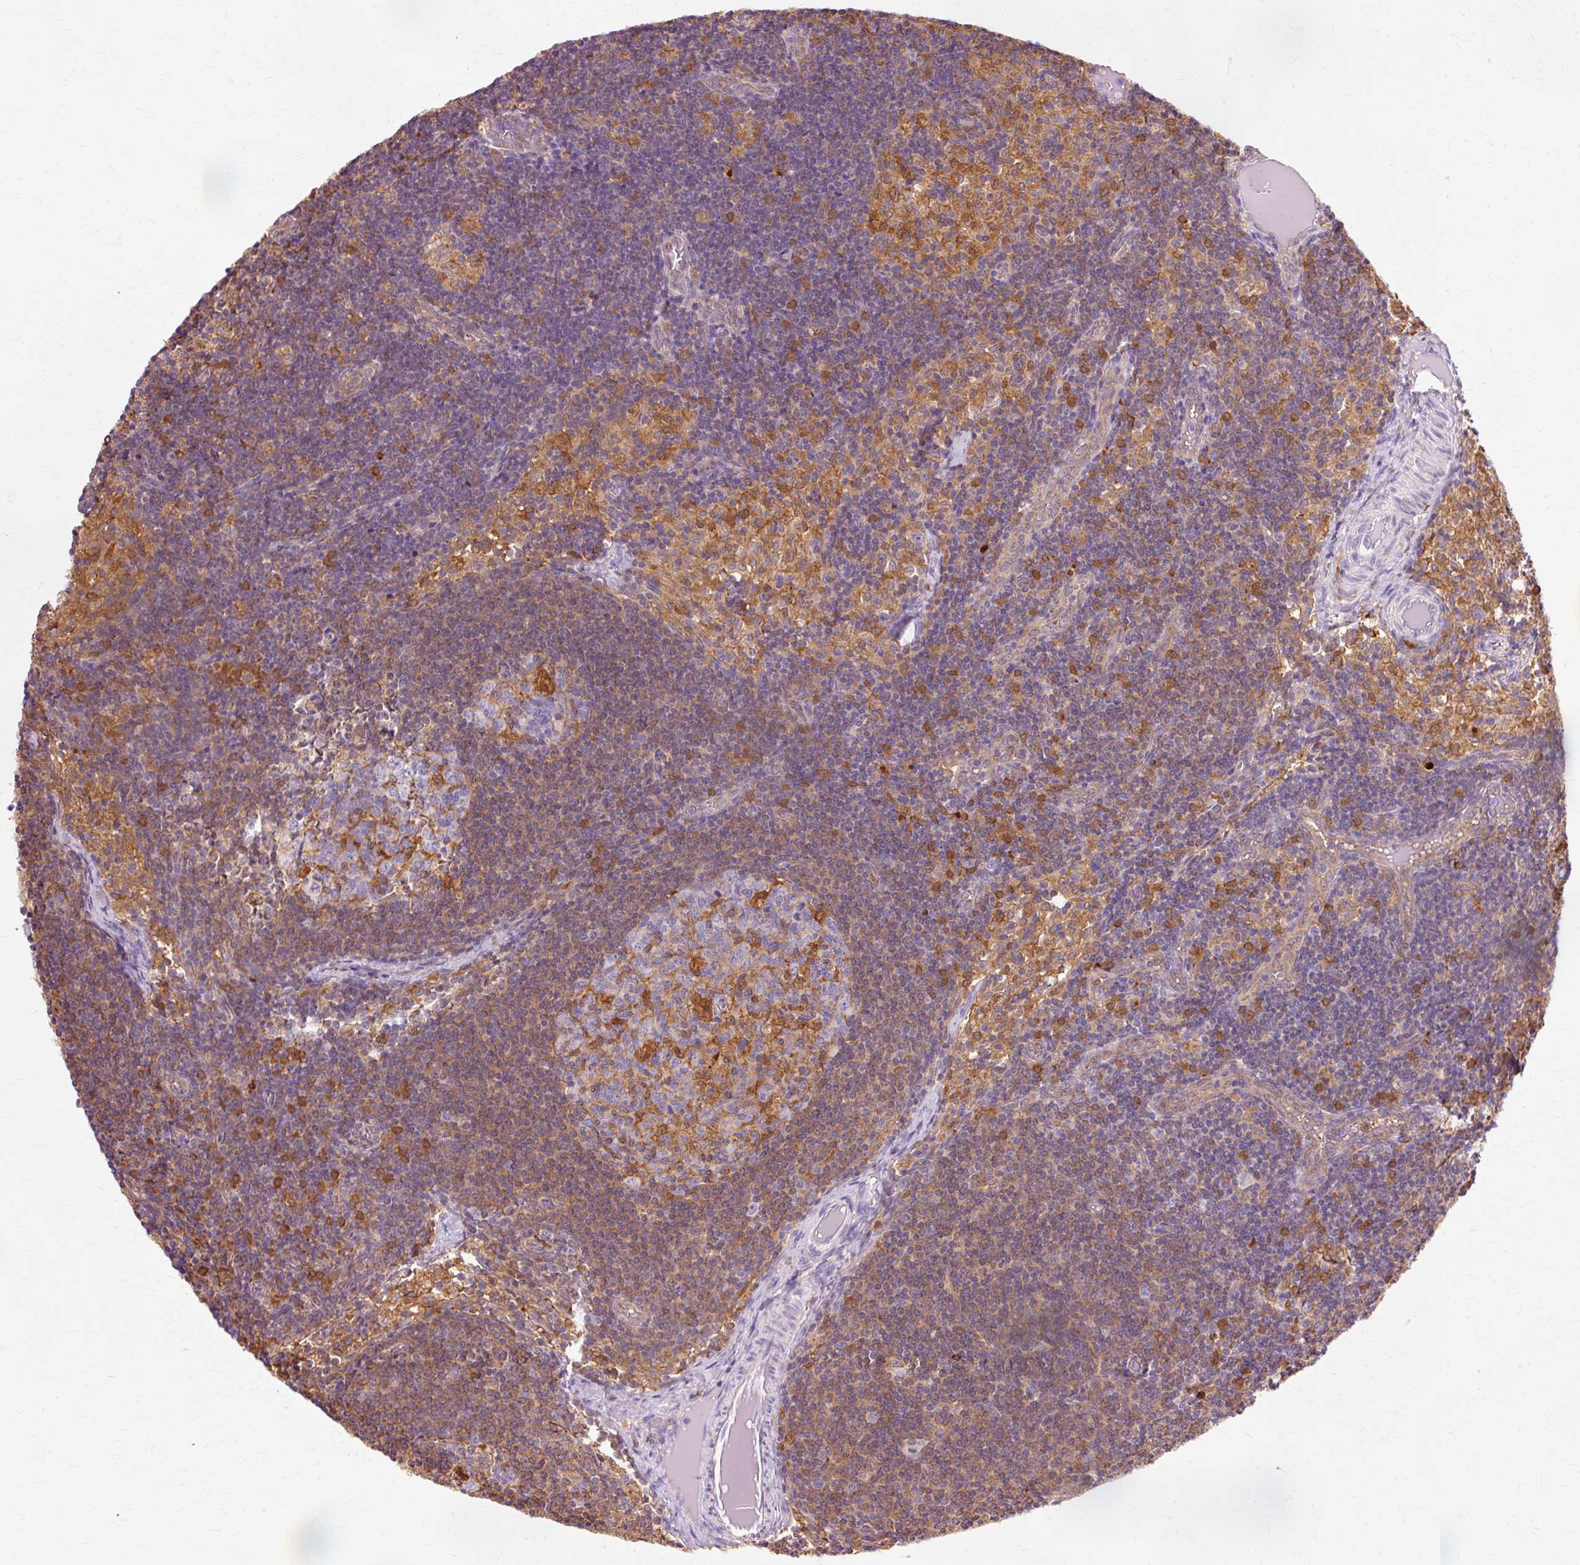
{"staining": {"intensity": "strong", "quantity": "<25%", "location": "cytoplasmic/membranous,nuclear"}, "tissue": "lymph node", "cell_type": "Germinal center cells", "image_type": "normal", "snomed": [{"axis": "morphology", "description": "Normal tissue, NOS"}, {"axis": "topography", "description": "Lymph node"}], "caption": "Protein analysis of normal lymph node exhibits strong cytoplasmic/membranous,nuclear expression in approximately <25% of germinal center cells.", "gene": "GPX1", "patient": {"sex": "female", "age": 31}}